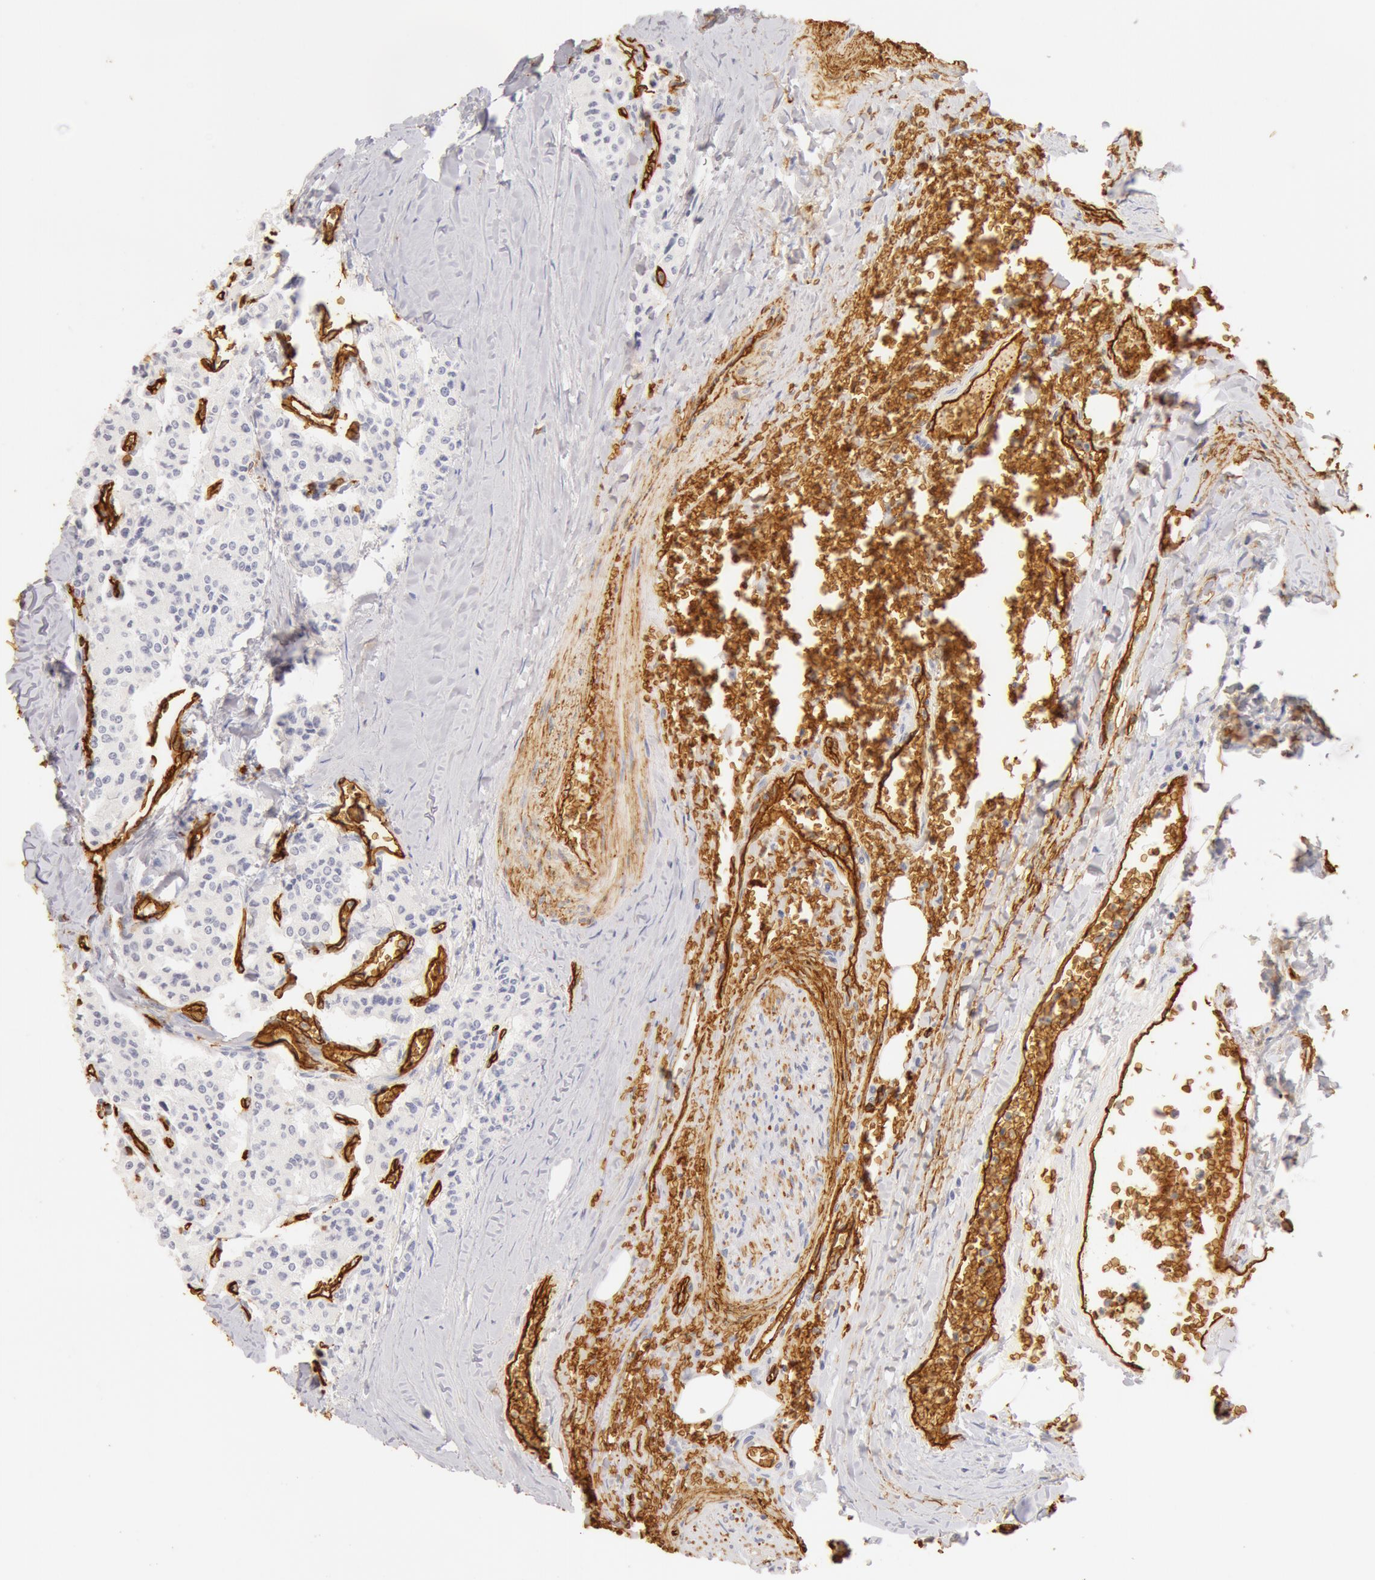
{"staining": {"intensity": "negative", "quantity": "none", "location": "none"}, "tissue": "carcinoid", "cell_type": "Tumor cells", "image_type": "cancer", "snomed": [{"axis": "morphology", "description": "Carcinoid, malignant, NOS"}, {"axis": "topography", "description": "Bronchus"}], "caption": "Protein analysis of carcinoid shows no significant expression in tumor cells.", "gene": "AQP1", "patient": {"sex": "male", "age": 55}}